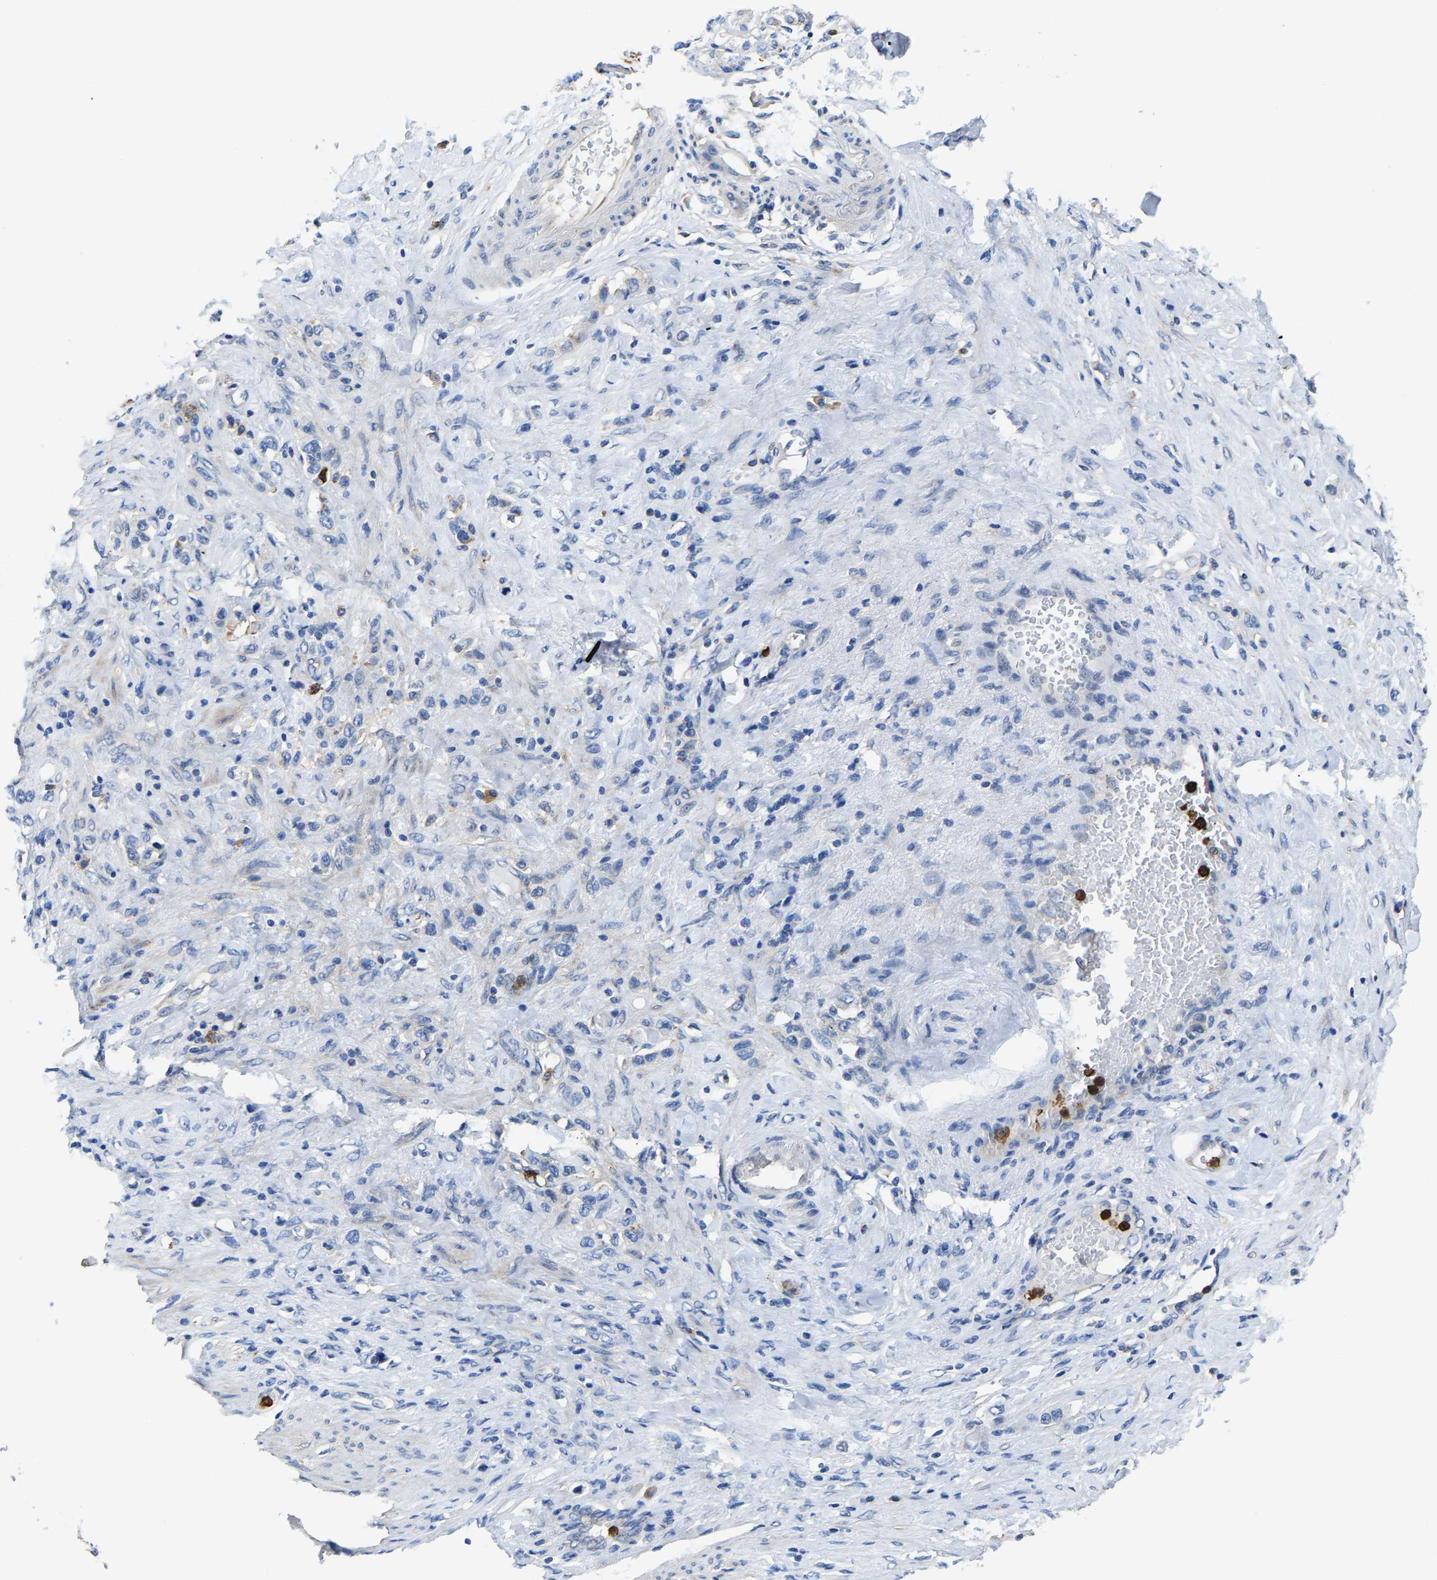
{"staining": {"intensity": "negative", "quantity": "none", "location": "none"}, "tissue": "stomach cancer", "cell_type": "Tumor cells", "image_type": "cancer", "snomed": [{"axis": "morphology", "description": "Adenocarcinoma, NOS"}, {"axis": "topography", "description": "Stomach"}], "caption": "DAB (3,3'-diaminobenzidine) immunohistochemical staining of stomach adenocarcinoma displays no significant staining in tumor cells.", "gene": "TRAF6", "patient": {"sex": "female", "age": 65}}